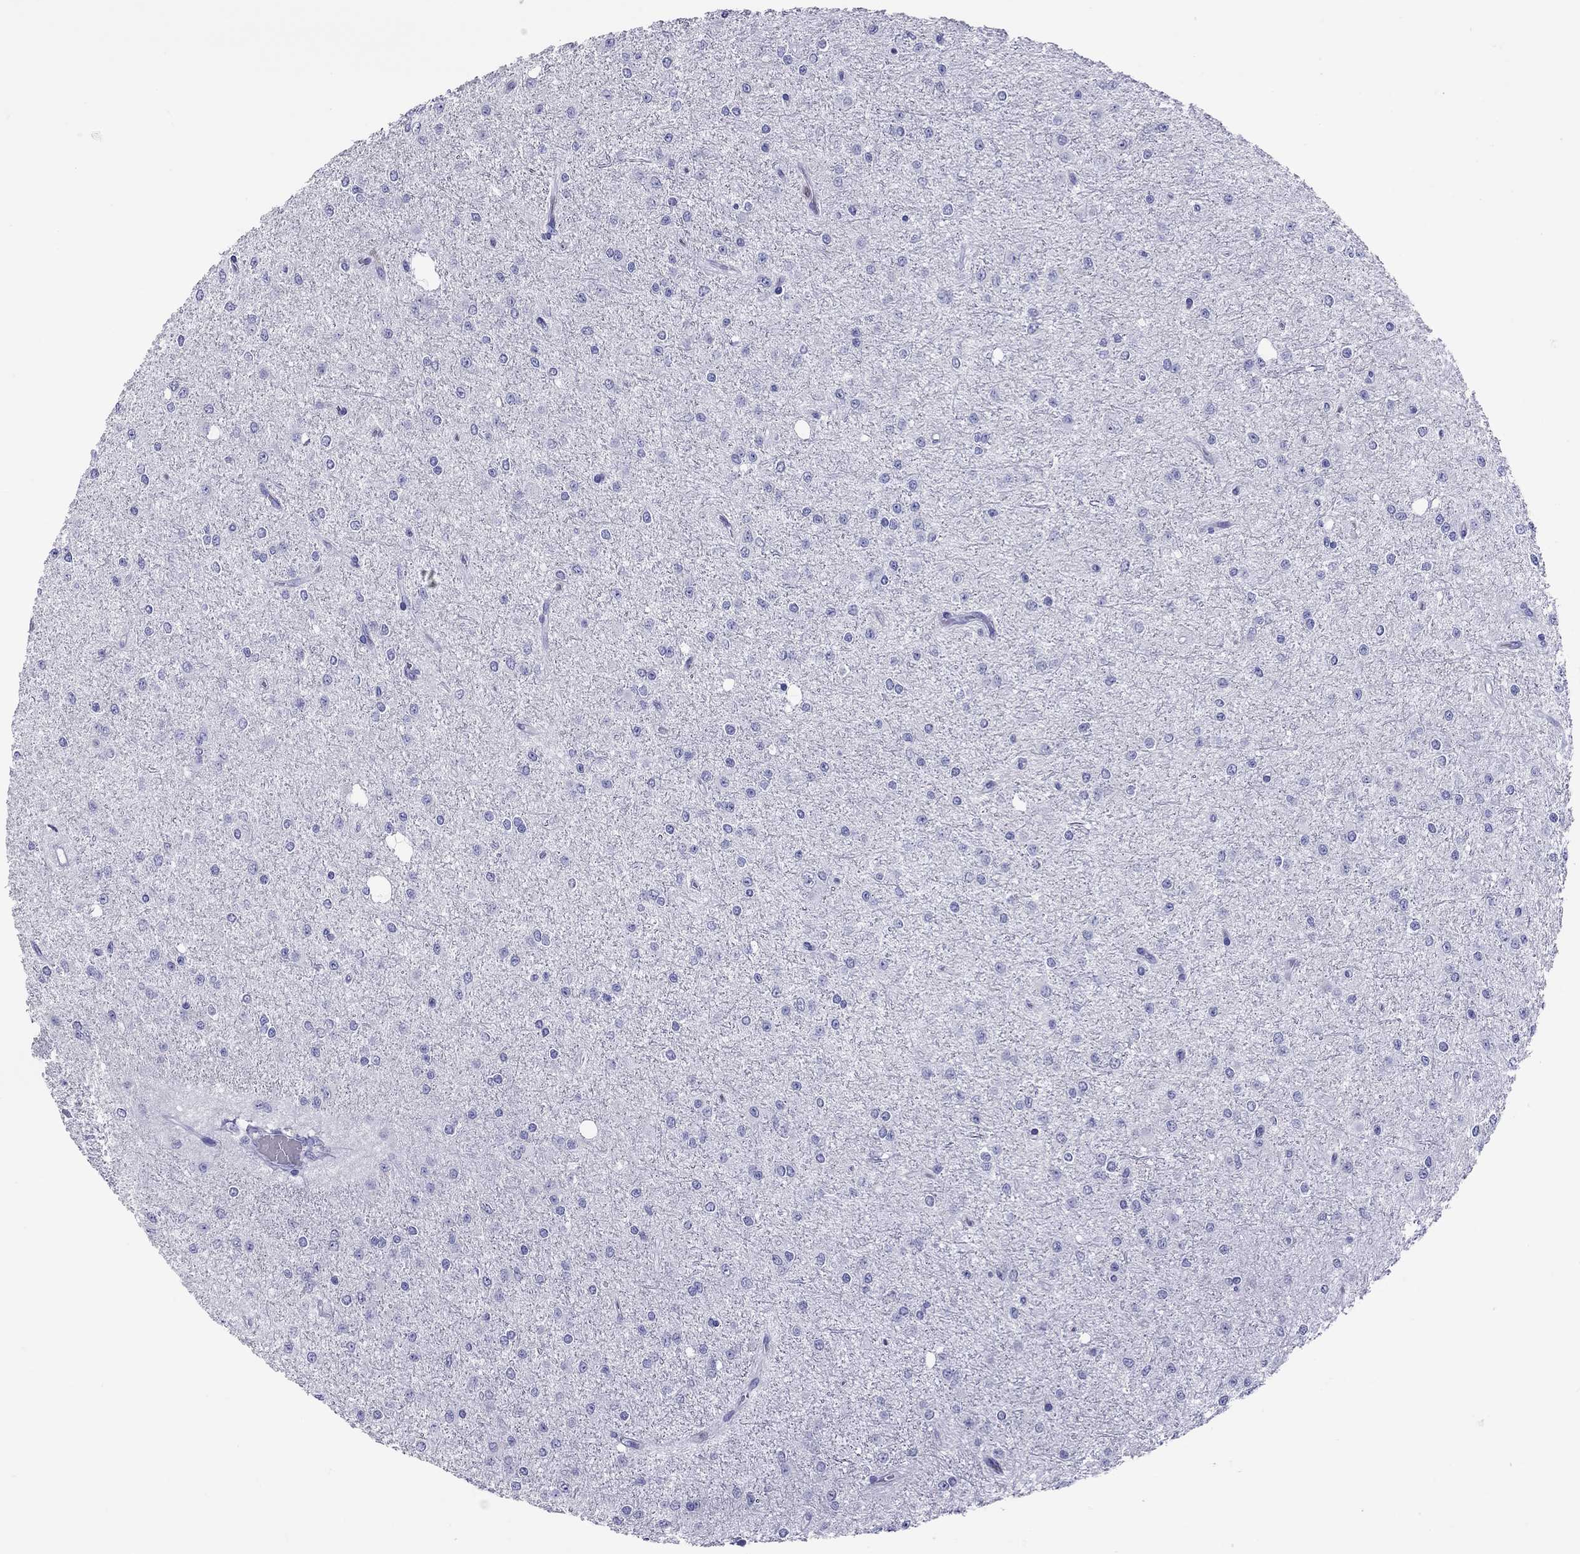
{"staining": {"intensity": "negative", "quantity": "none", "location": "none"}, "tissue": "glioma", "cell_type": "Tumor cells", "image_type": "cancer", "snomed": [{"axis": "morphology", "description": "Glioma, malignant, Low grade"}, {"axis": "topography", "description": "Brain"}], "caption": "DAB immunohistochemical staining of human malignant glioma (low-grade) reveals no significant positivity in tumor cells.", "gene": "SLAMF1", "patient": {"sex": "male", "age": 27}}